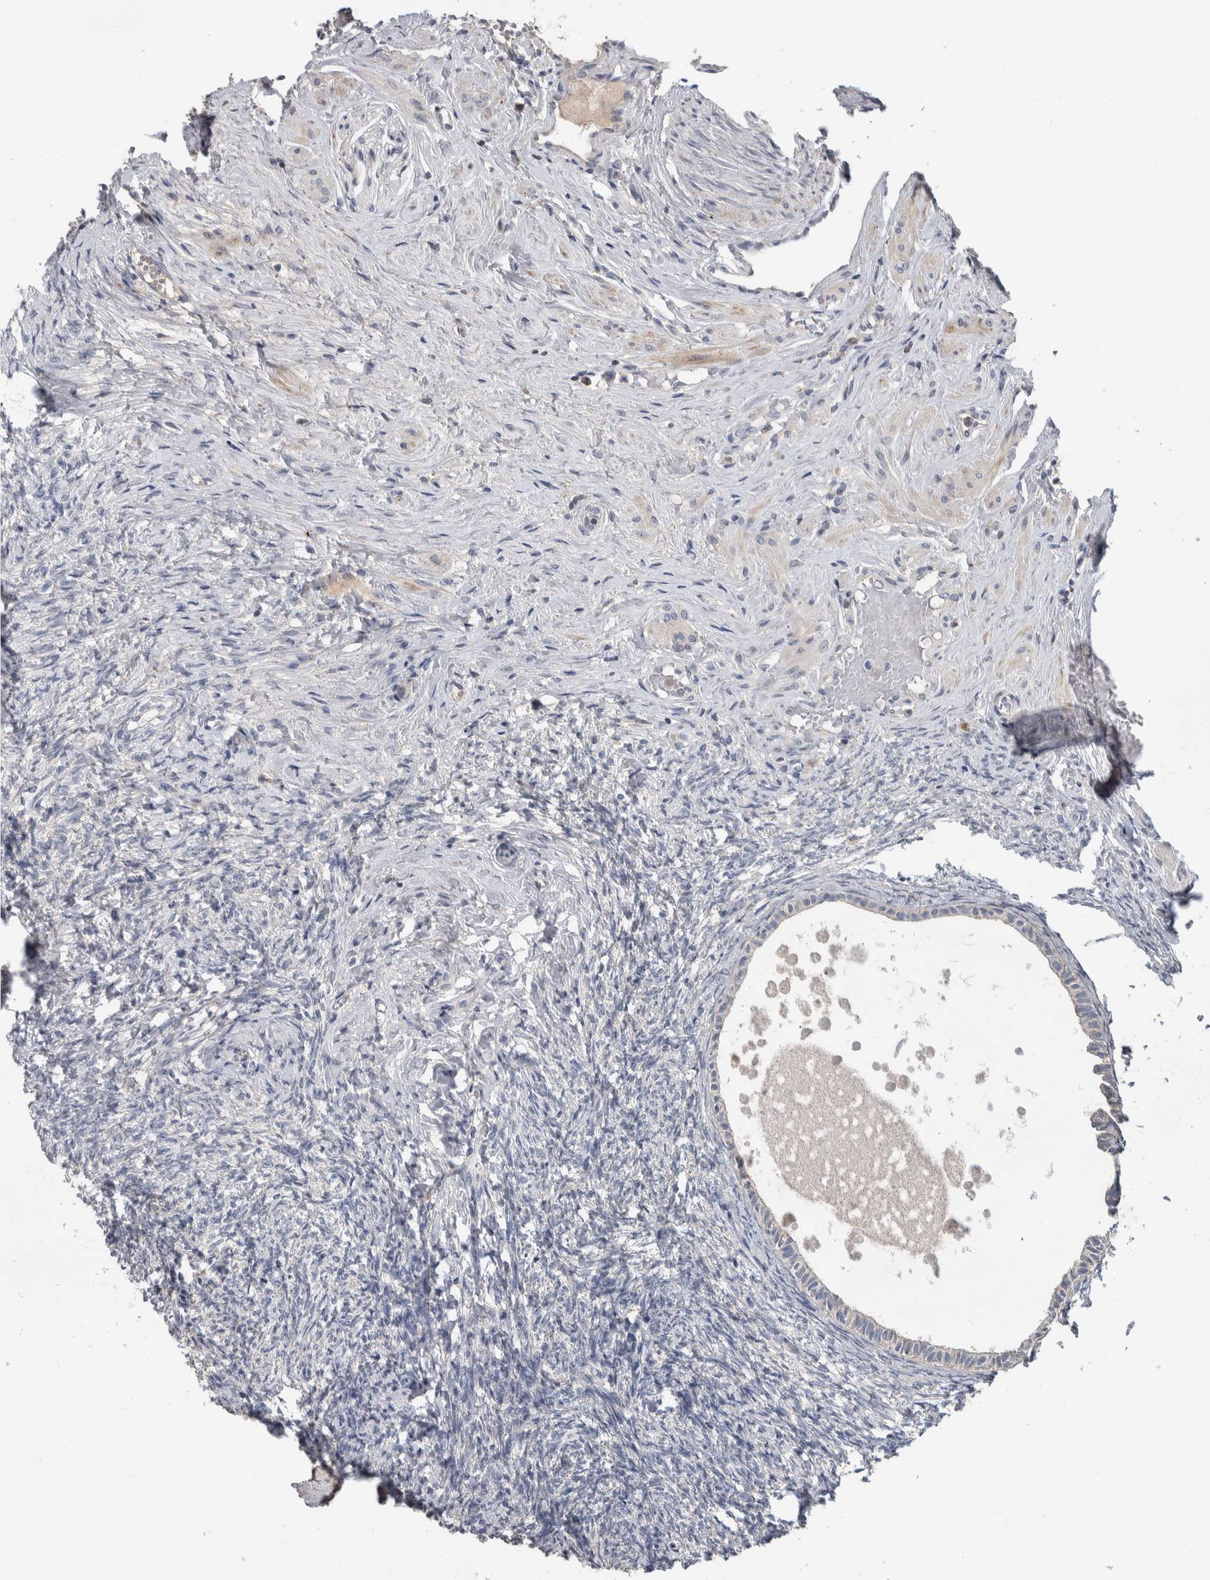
{"staining": {"intensity": "negative", "quantity": "none", "location": "none"}, "tissue": "ovary", "cell_type": "Follicle cells", "image_type": "normal", "snomed": [{"axis": "morphology", "description": "Normal tissue, NOS"}, {"axis": "topography", "description": "Ovary"}], "caption": "The image demonstrates no significant expression in follicle cells of ovary.", "gene": "FAM83G", "patient": {"sex": "female", "age": 41}}